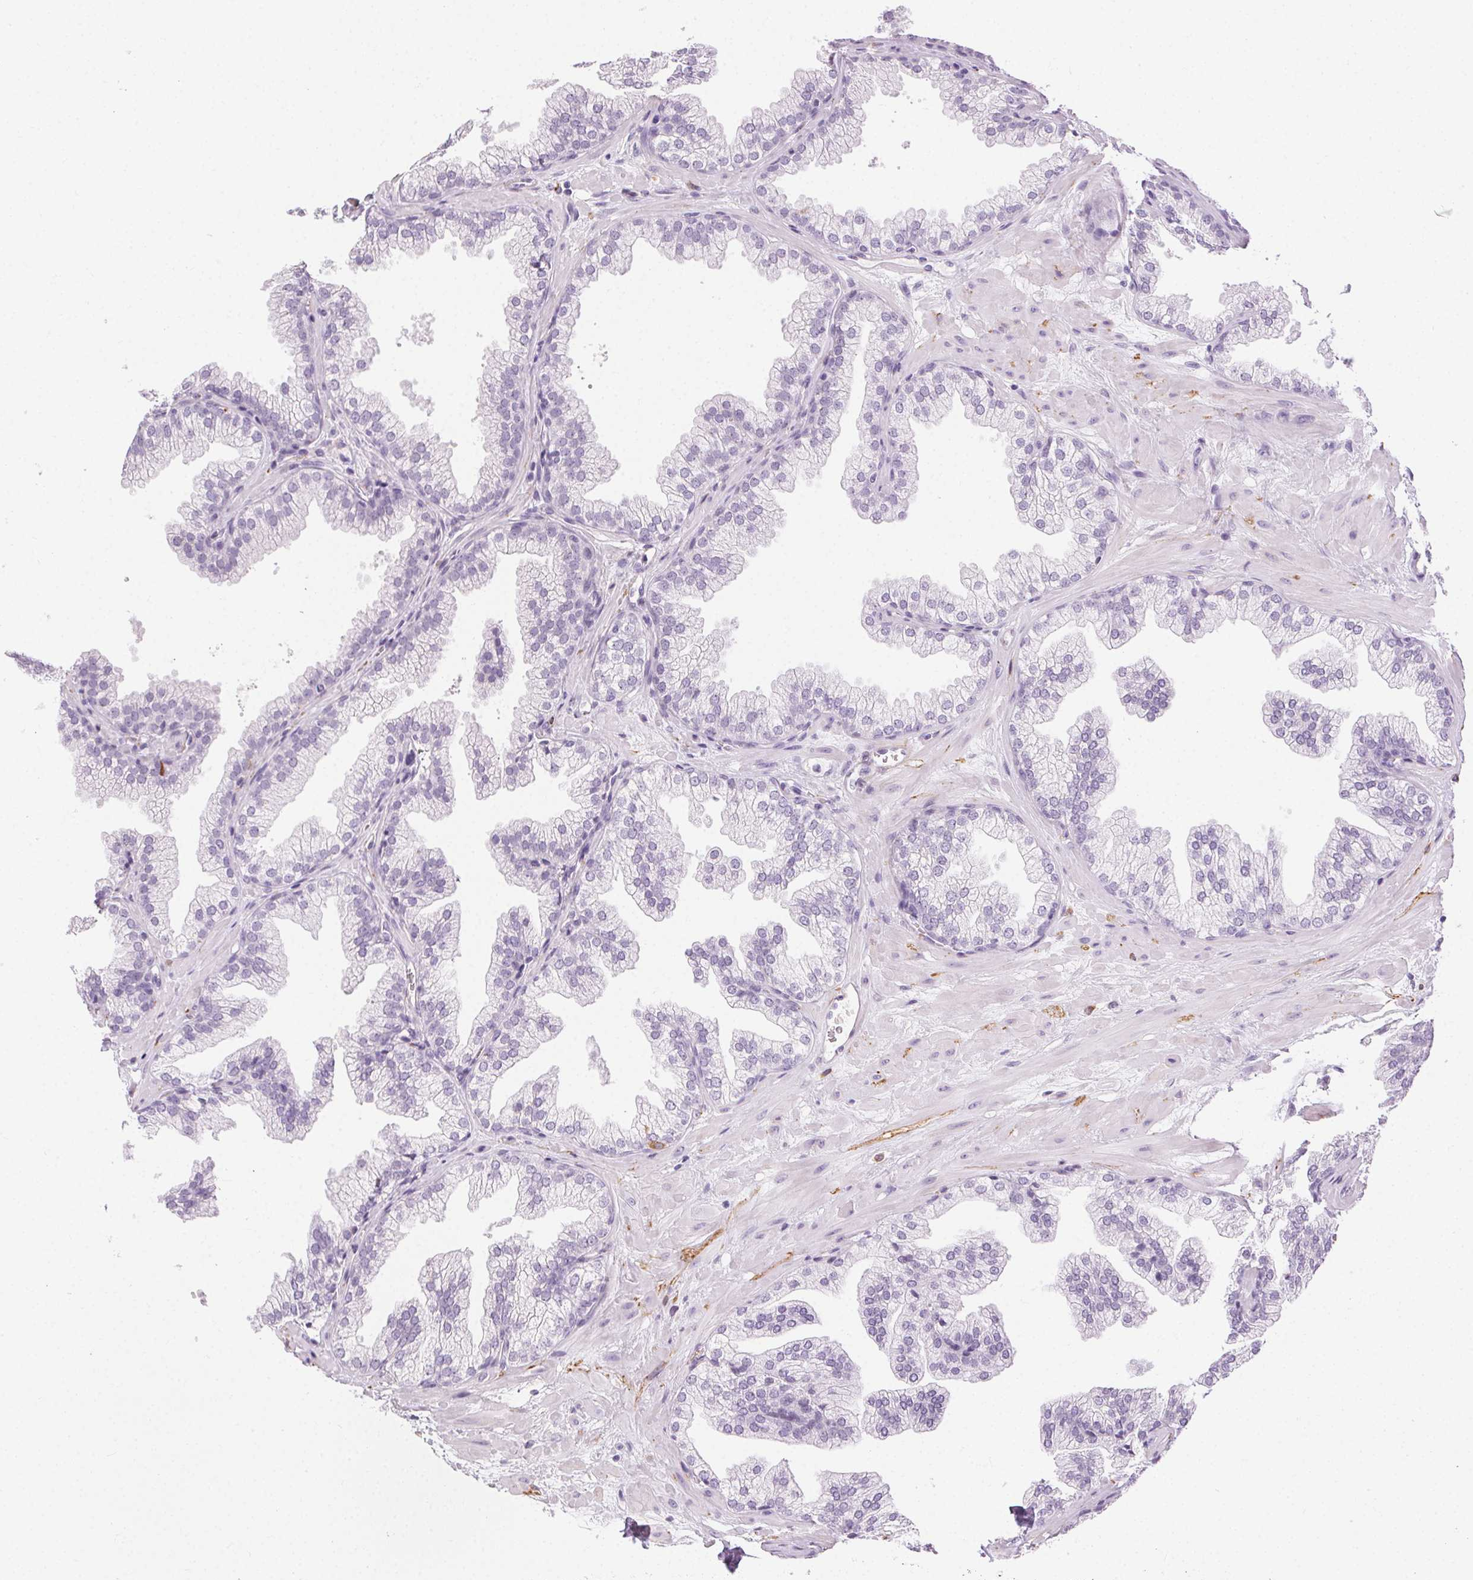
{"staining": {"intensity": "negative", "quantity": "none", "location": "none"}, "tissue": "prostate", "cell_type": "Glandular cells", "image_type": "normal", "snomed": [{"axis": "morphology", "description": "Normal tissue, NOS"}, {"axis": "topography", "description": "Prostate"}], "caption": "DAB immunohistochemical staining of benign human prostate demonstrates no significant positivity in glandular cells.", "gene": "CADPS", "patient": {"sex": "male", "age": 37}}